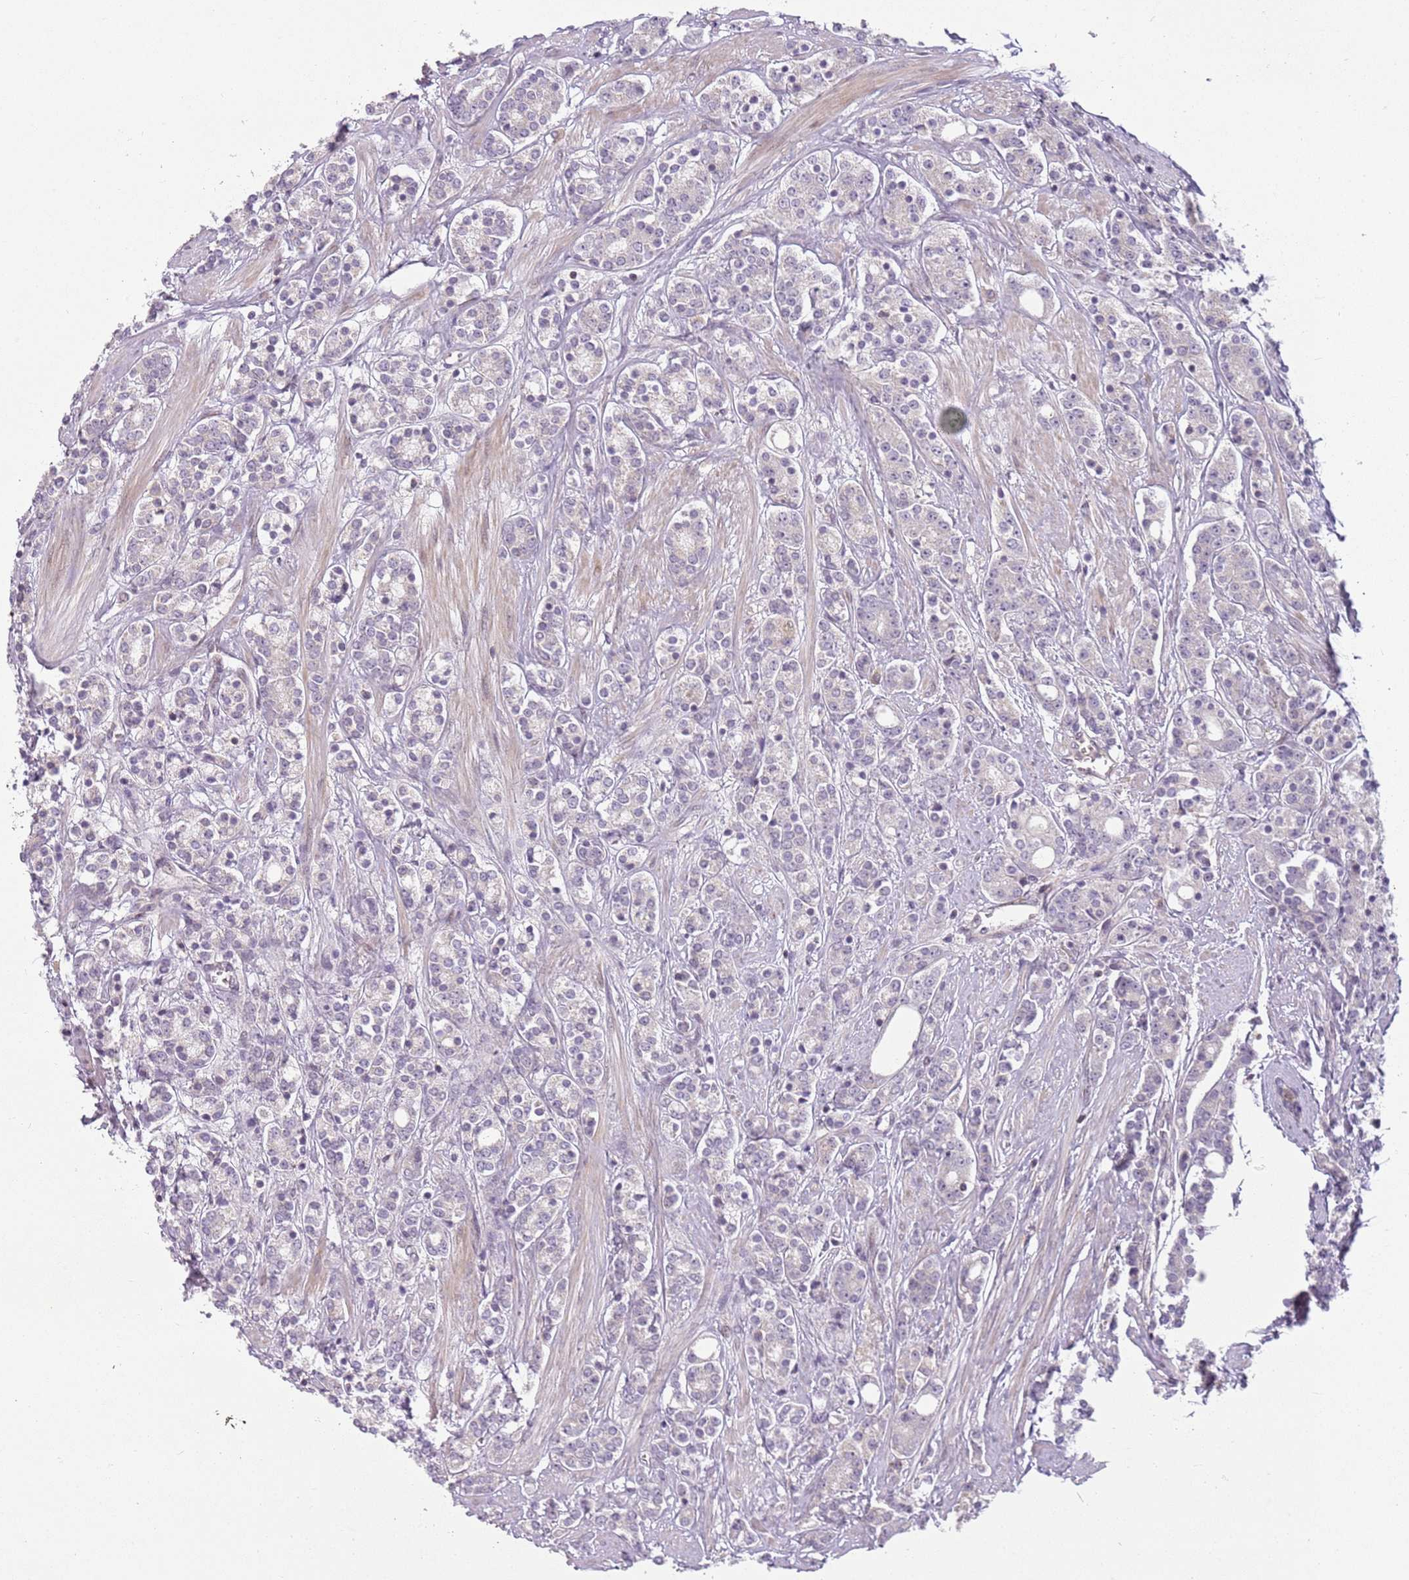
{"staining": {"intensity": "negative", "quantity": "none", "location": "none"}, "tissue": "prostate cancer", "cell_type": "Tumor cells", "image_type": "cancer", "snomed": [{"axis": "morphology", "description": "Adenocarcinoma, High grade"}, {"axis": "topography", "description": "Prostate"}], "caption": "An image of prostate high-grade adenocarcinoma stained for a protein displays no brown staining in tumor cells.", "gene": "DEFB116", "patient": {"sex": "male", "age": 62}}